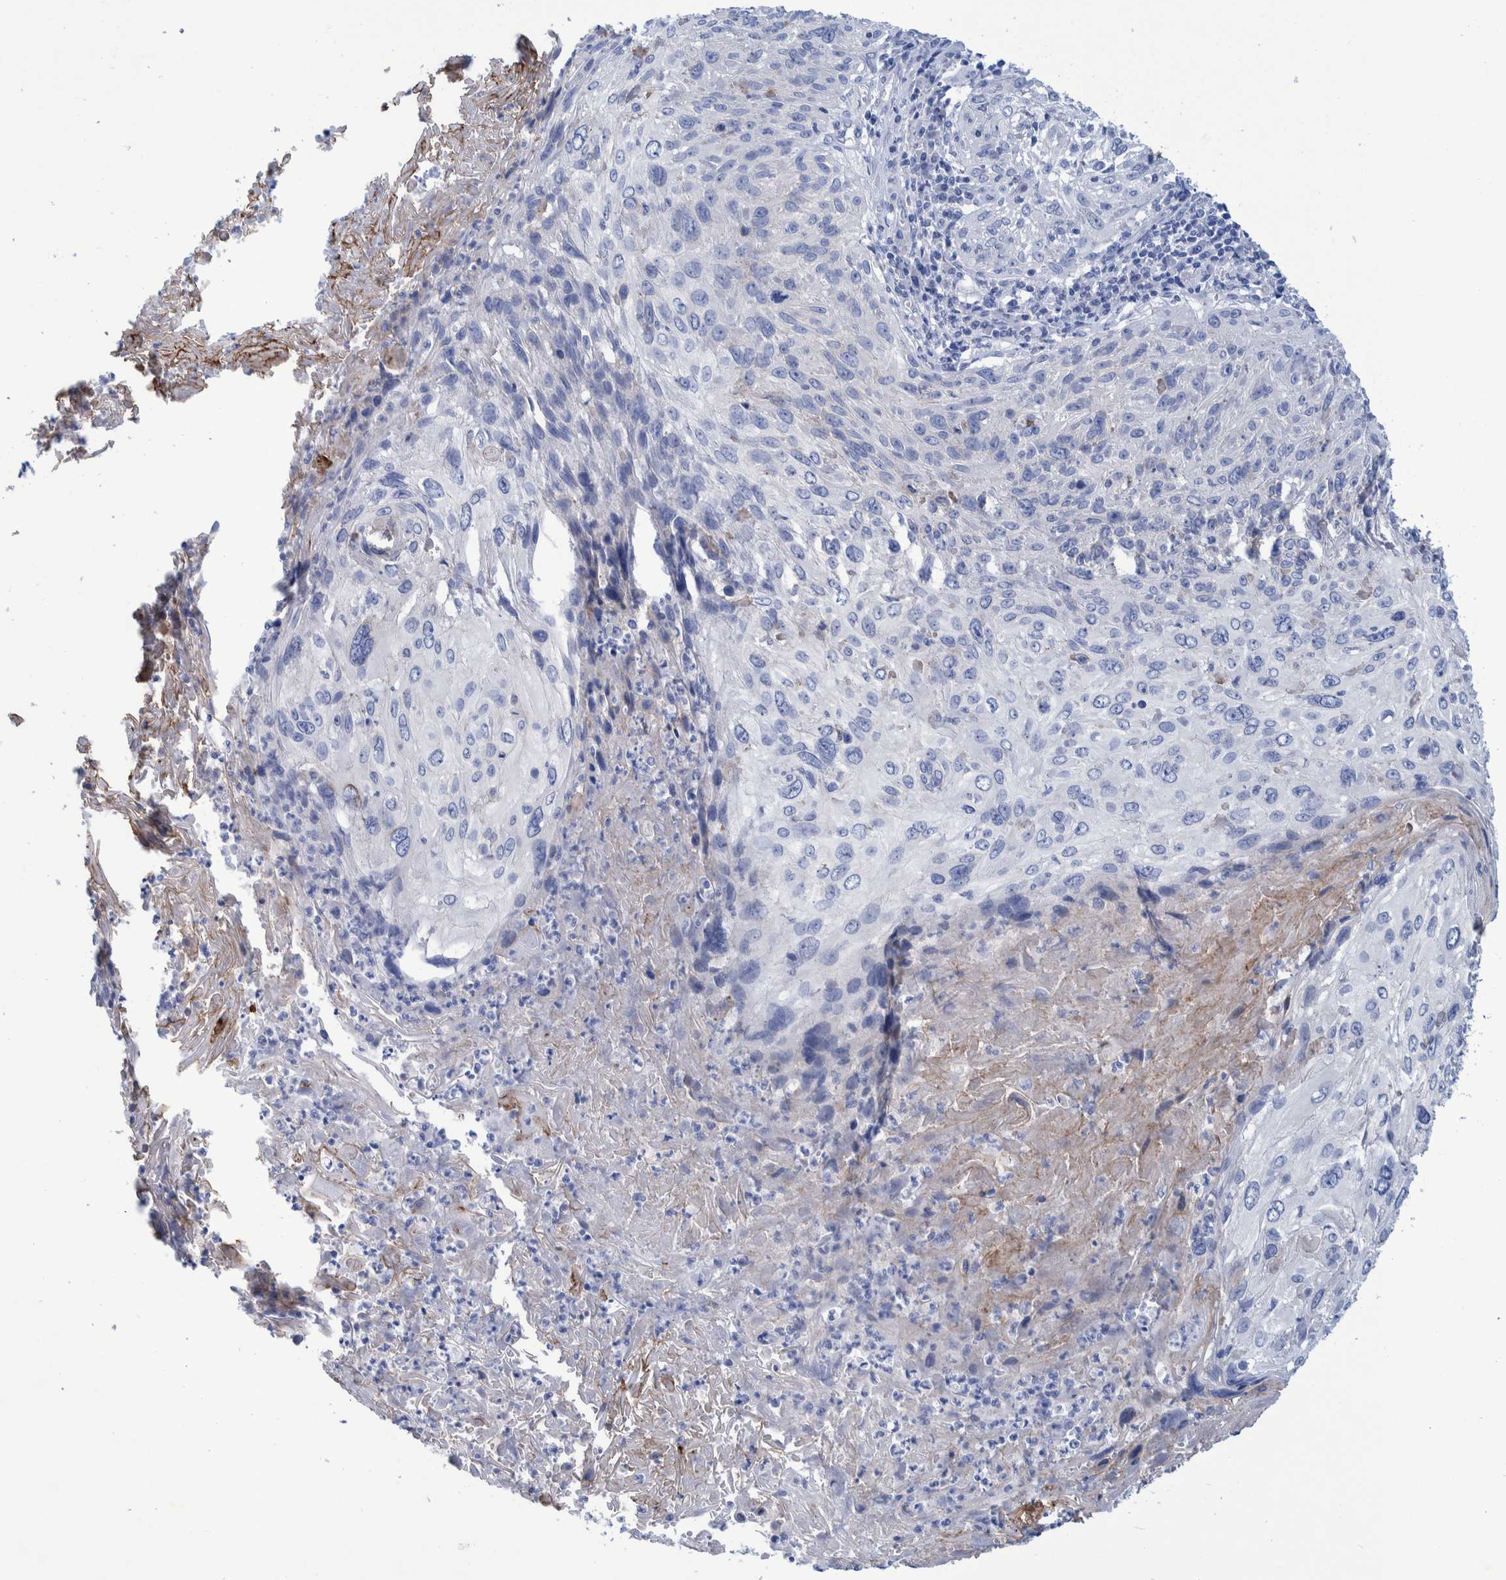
{"staining": {"intensity": "negative", "quantity": "none", "location": "none"}, "tissue": "cervical cancer", "cell_type": "Tumor cells", "image_type": "cancer", "snomed": [{"axis": "morphology", "description": "Squamous cell carcinoma, NOS"}, {"axis": "topography", "description": "Cervix"}], "caption": "IHC image of human cervical cancer (squamous cell carcinoma) stained for a protein (brown), which displays no expression in tumor cells.", "gene": "PERP", "patient": {"sex": "female", "age": 51}}